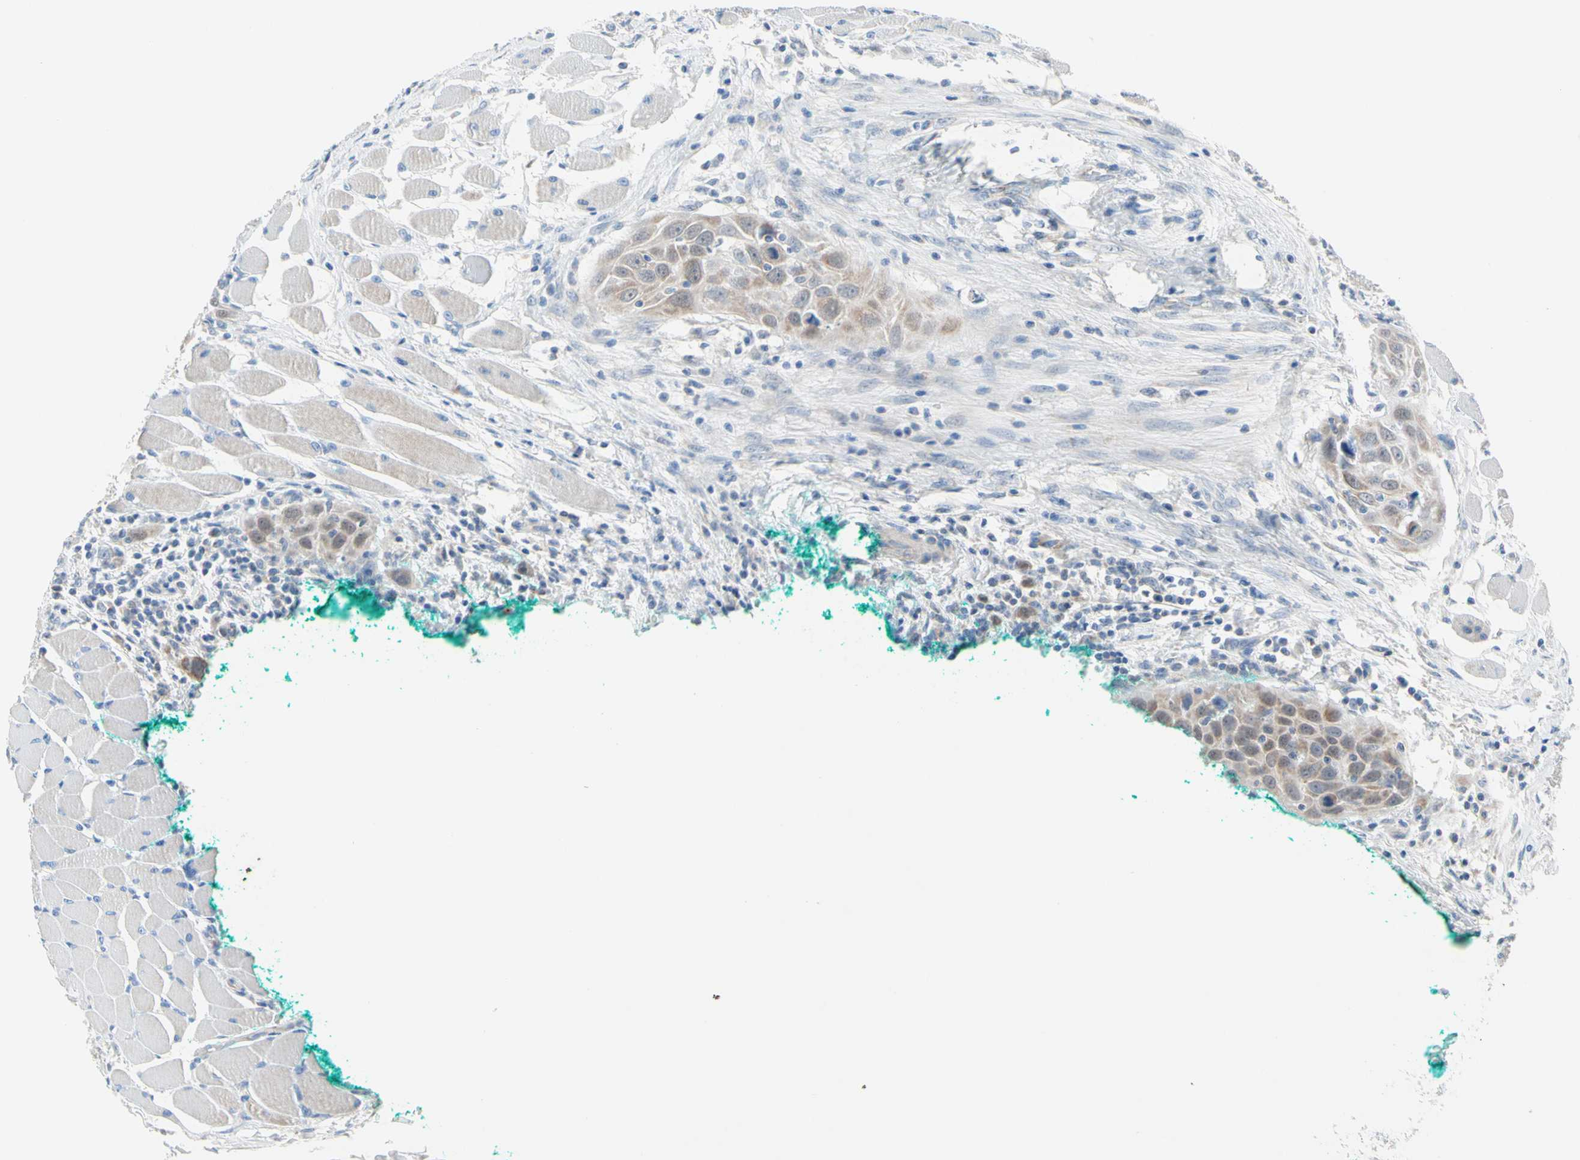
{"staining": {"intensity": "weak", "quantity": ">75%", "location": "cytoplasmic/membranous"}, "tissue": "head and neck cancer", "cell_type": "Tumor cells", "image_type": "cancer", "snomed": [{"axis": "morphology", "description": "Squamous cell carcinoma, NOS"}, {"axis": "topography", "description": "Oral tissue"}, {"axis": "topography", "description": "Head-Neck"}], "caption": "Head and neck cancer stained with a protein marker shows weak staining in tumor cells.", "gene": "MFF", "patient": {"sex": "female", "age": 50}}